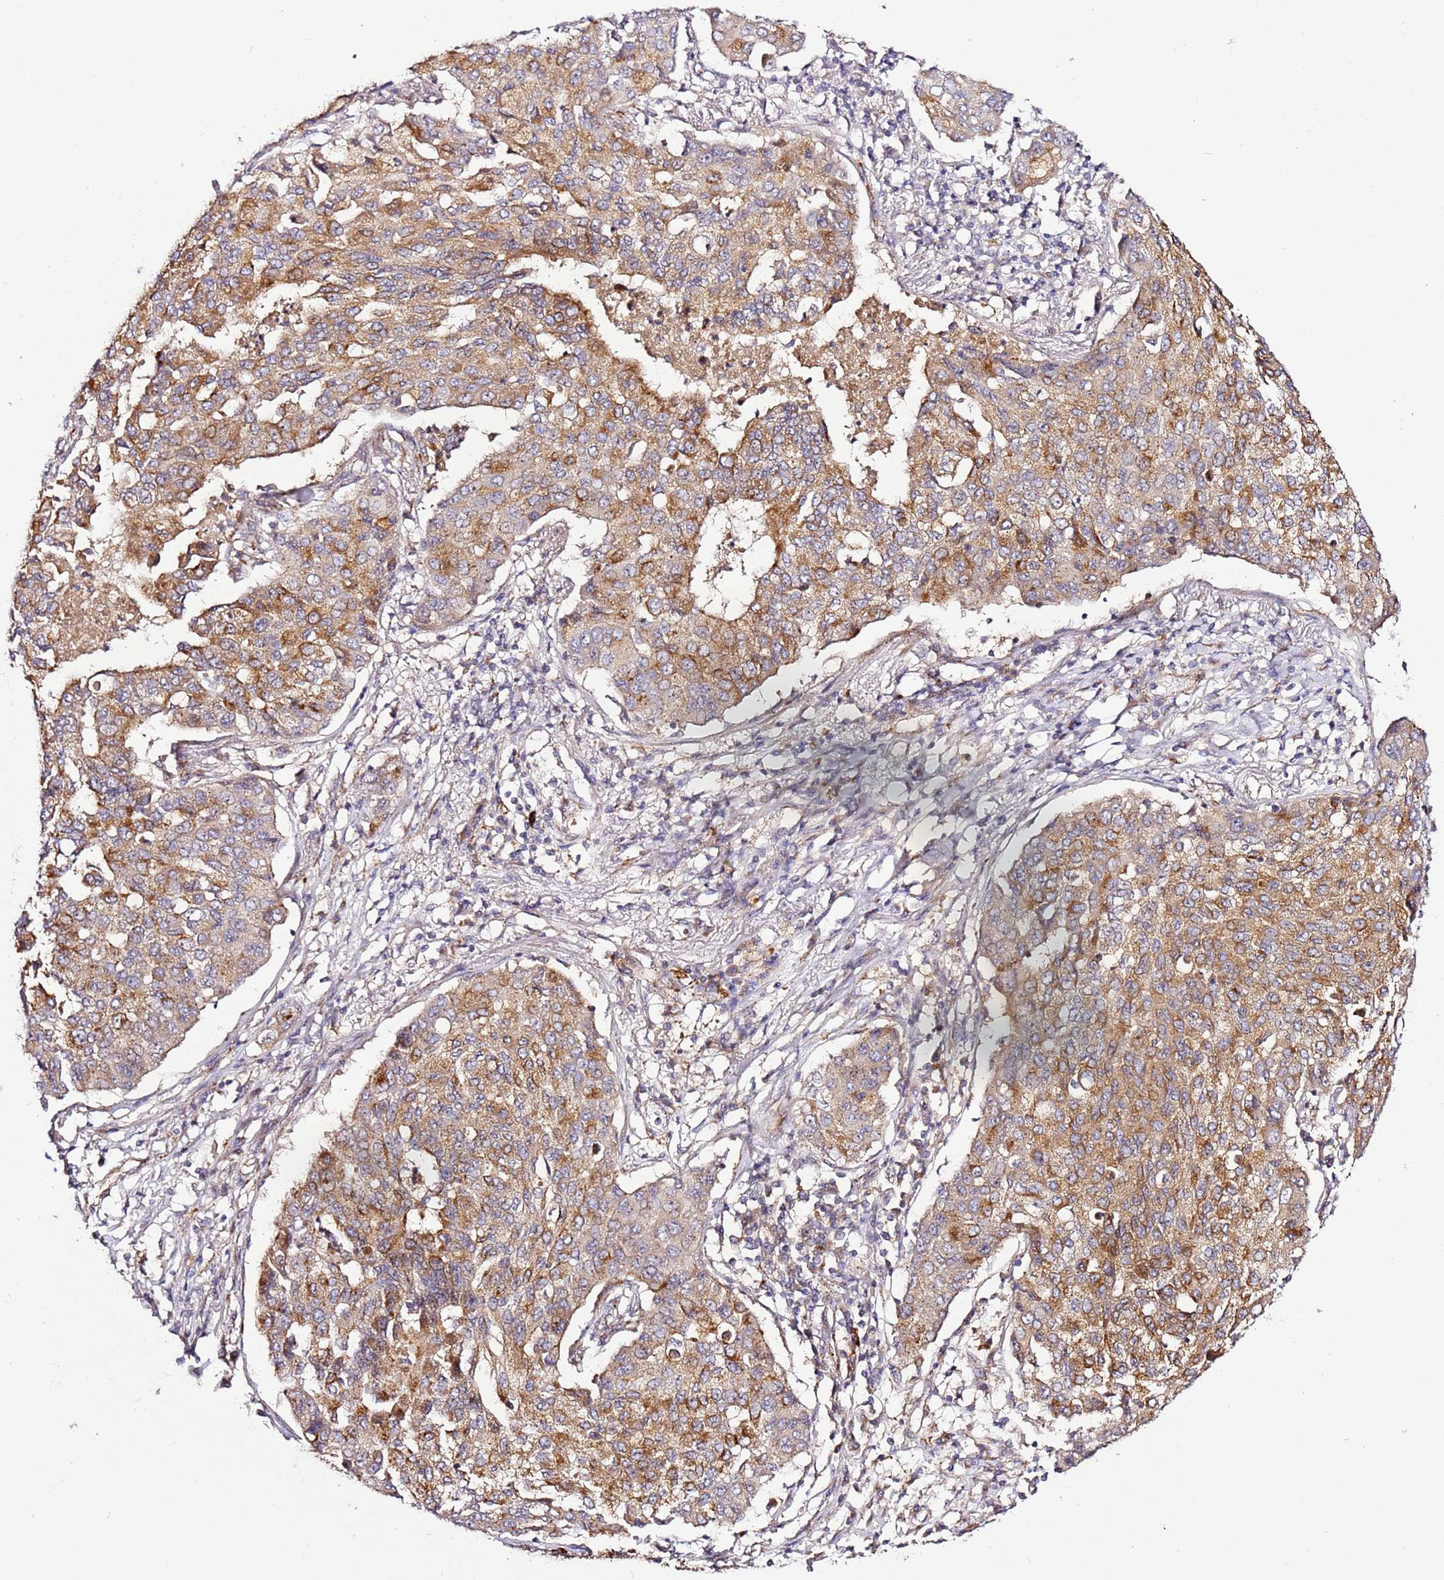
{"staining": {"intensity": "moderate", "quantity": ">75%", "location": "cytoplasmic/membranous"}, "tissue": "lung cancer", "cell_type": "Tumor cells", "image_type": "cancer", "snomed": [{"axis": "morphology", "description": "Squamous cell carcinoma, NOS"}, {"axis": "topography", "description": "Lung"}], "caption": "A brown stain shows moderate cytoplasmic/membranous expression of a protein in lung cancer tumor cells. (Stains: DAB in brown, nuclei in blue, Microscopy: brightfield microscopy at high magnification).", "gene": "PVRIG", "patient": {"sex": "male", "age": 74}}